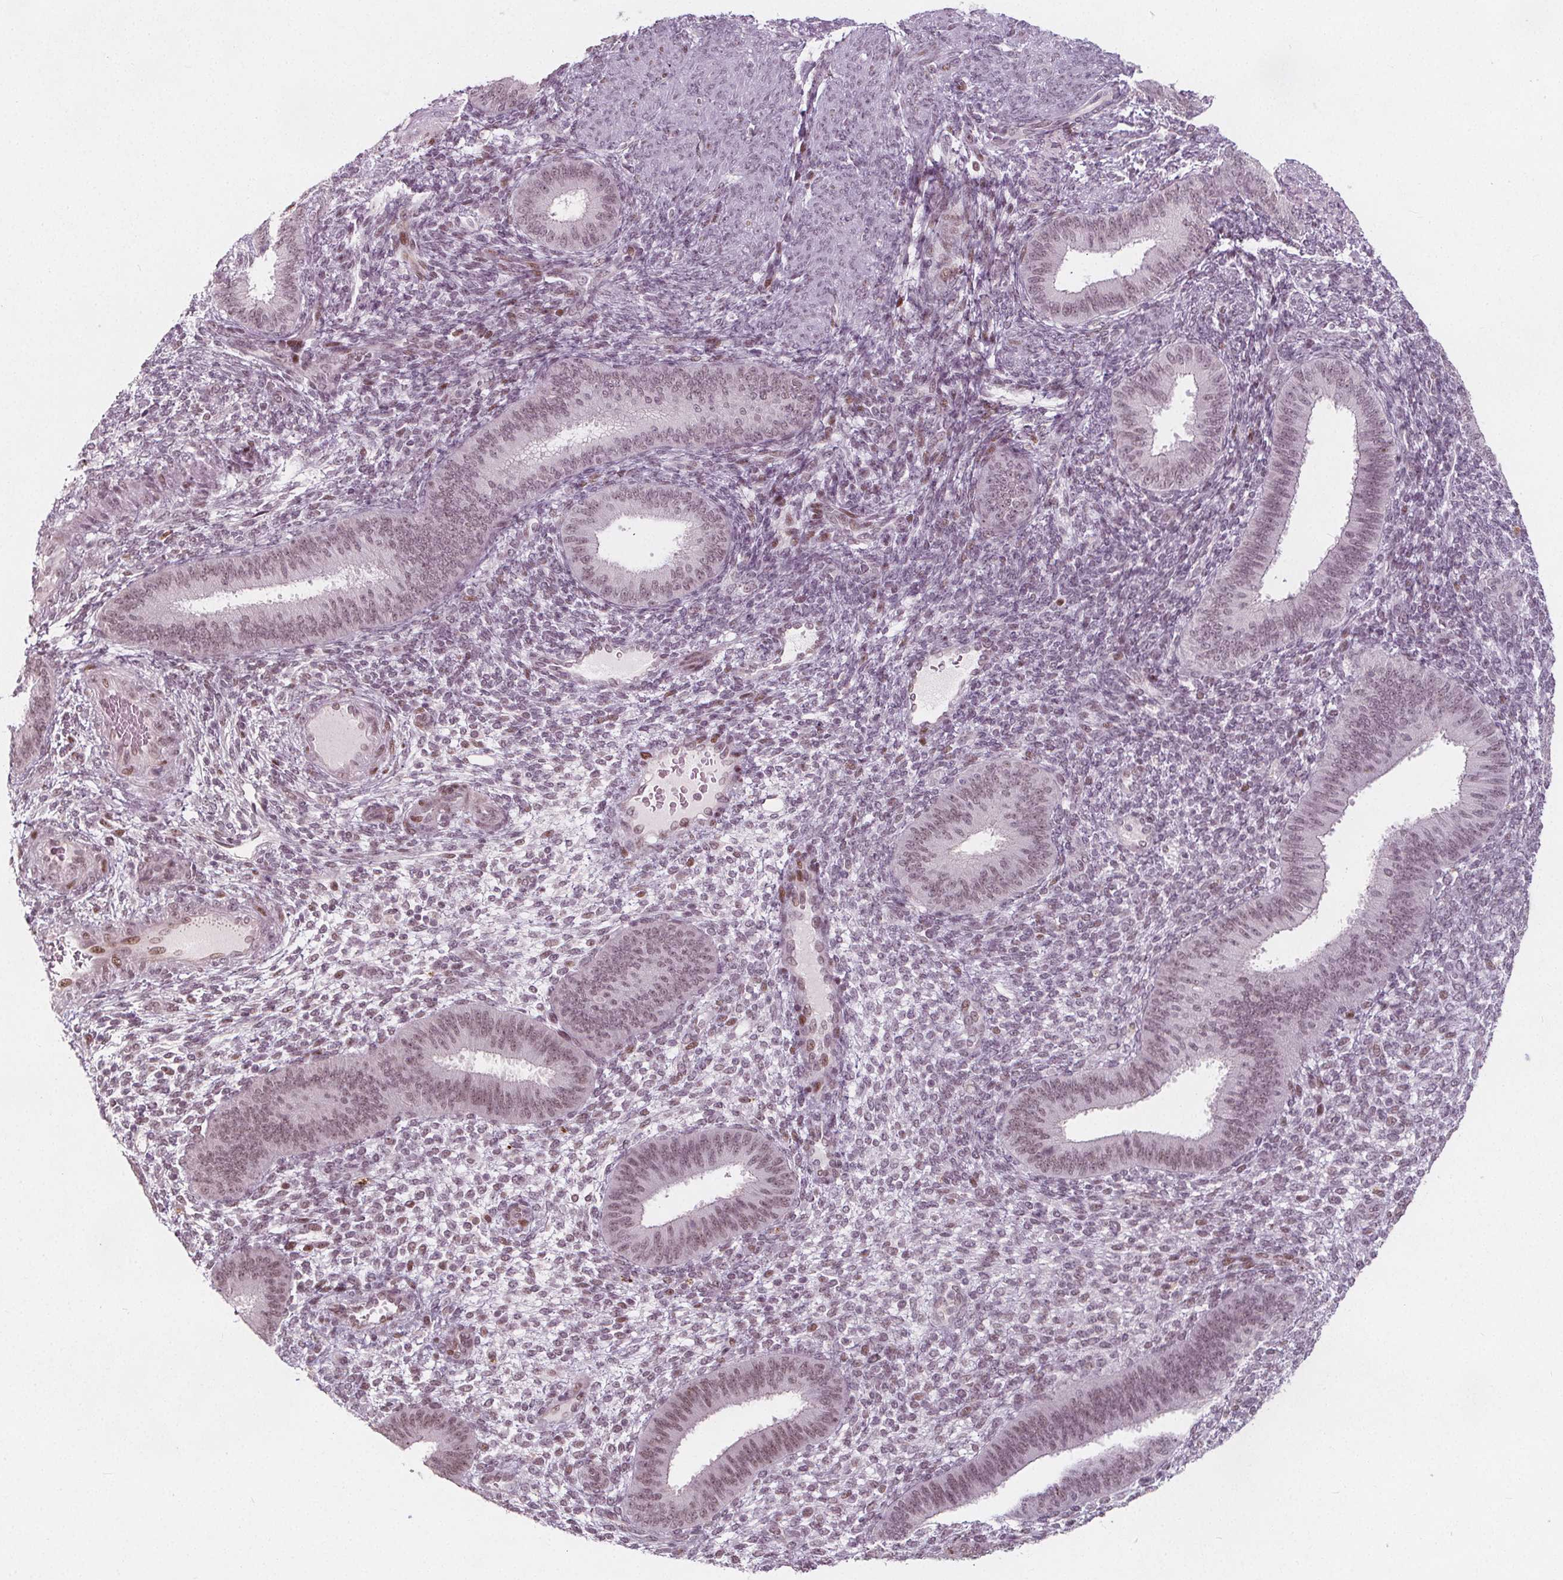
{"staining": {"intensity": "weak", "quantity": "<25%", "location": "nuclear"}, "tissue": "endometrium", "cell_type": "Cells in endometrial stroma", "image_type": "normal", "snomed": [{"axis": "morphology", "description": "Normal tissue, NOS"}, {"axis": "topography", "description": "Endometrium"}], "caption": "There is no significant staining in cells in endometrial stroma of endometrium. (DAB (3,3'-diaminobenzidine) immunohistochemistry visualized using brightfield microscopy, high magnification).", "gene": "TAF6L", "patient": {"sex": "female", "age": 39}}